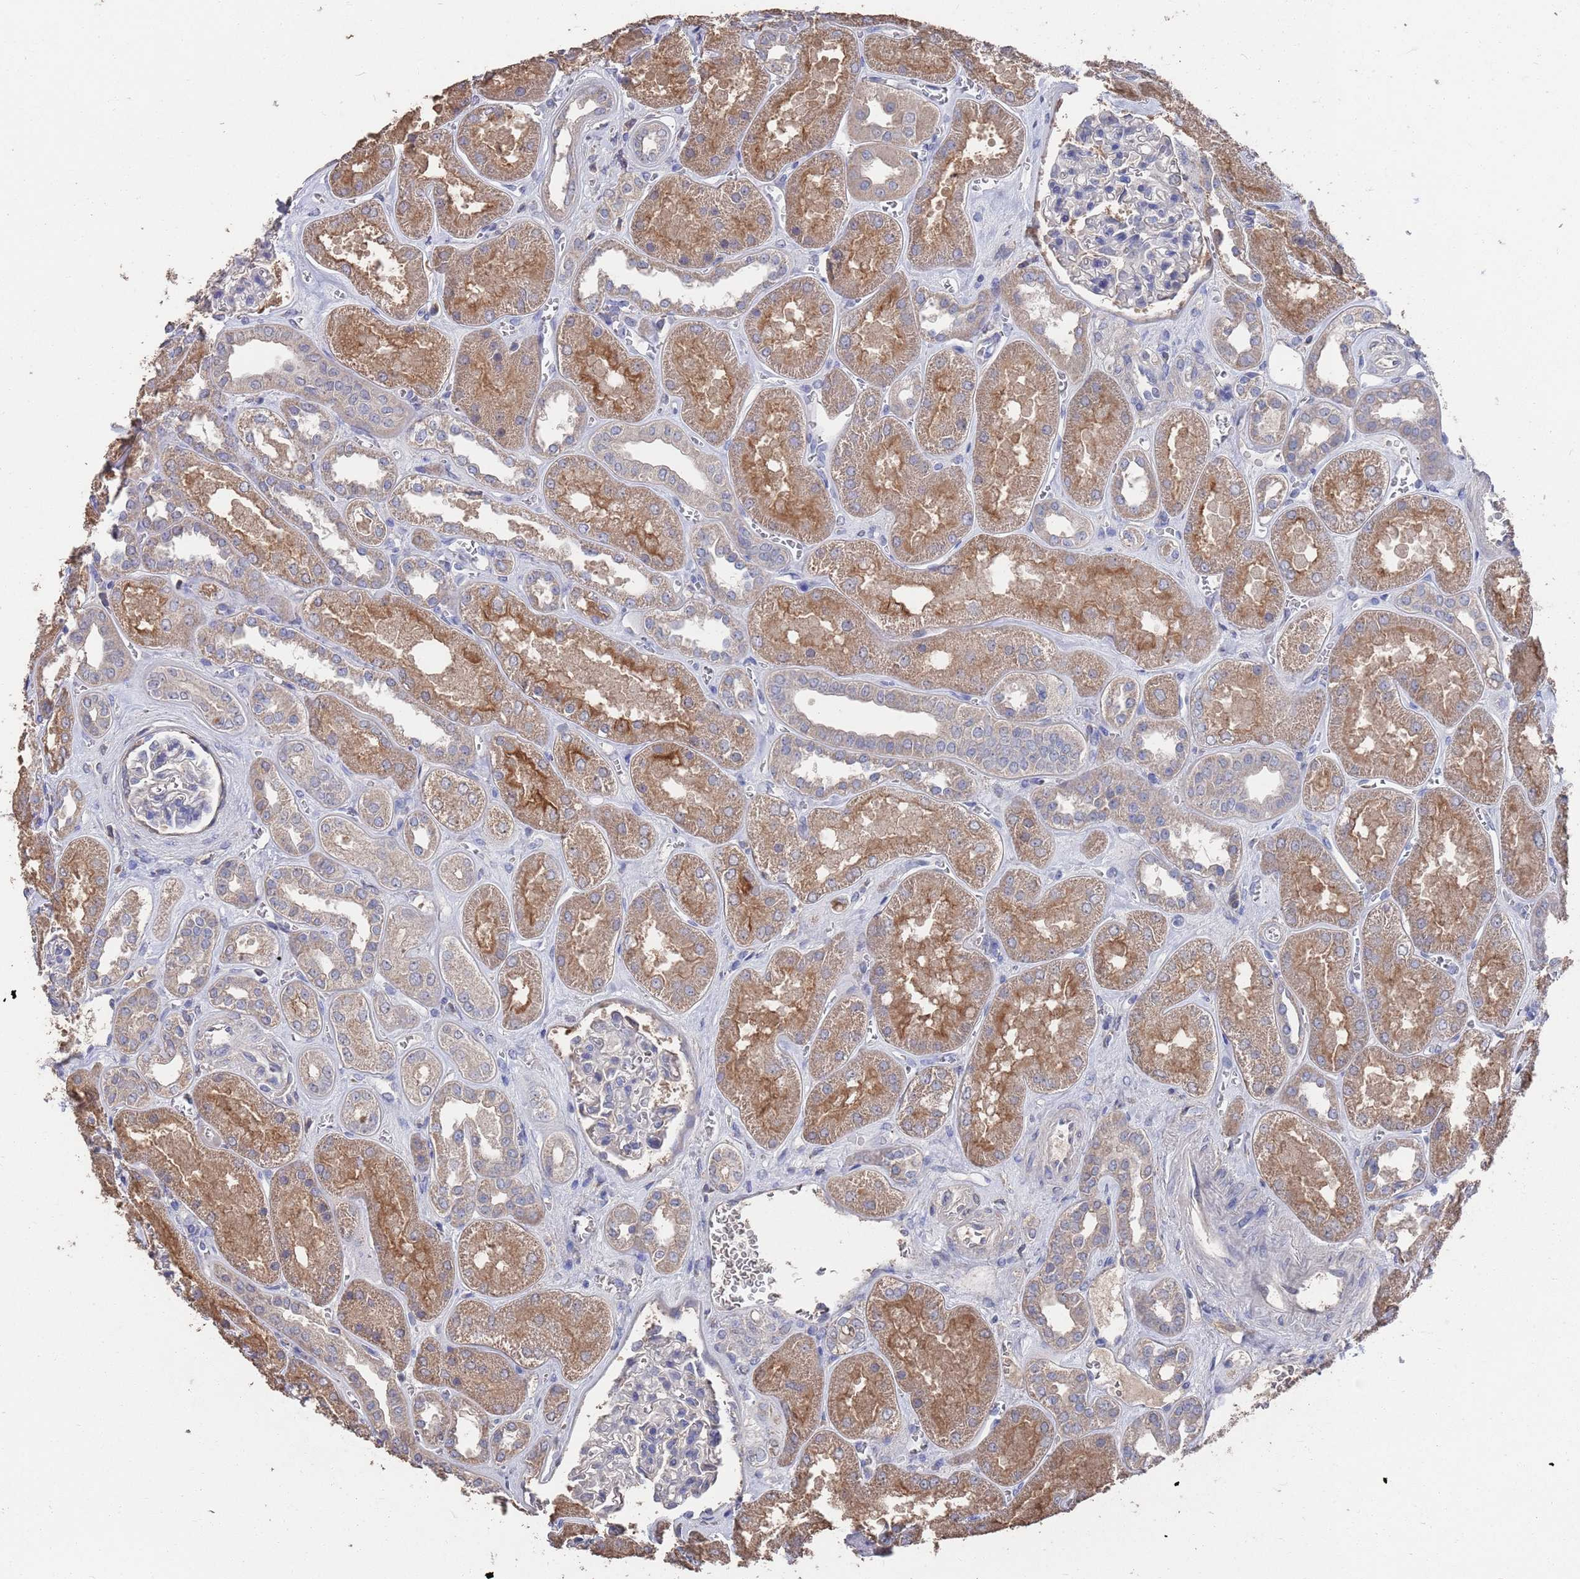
{"staining": {"intensity": "negative", "quantity": "none", "location": "none"}, "tissue": "kidney", "cell_type": "Cells in glomeruli", "image_type": "normal", "snomed": [{"axis": "morphology", "description": "Normal tissue, NOS"}, {"axis": "morphology", "description": "Adenocarcinoma, NOS"}, {"axis": "topography", "description": "Kidney"}], "caption": "Protein analysis of benign kidney demonstrates no significant positivity in cells in glomeruli. The staining is performed using DAB (3,3'-diaminobenzidine) brown chromogen with nuclei counter-stained in using hematoxylin.", "gene": "BTBD18", "patient": {"sex": "female", "age": 68}}